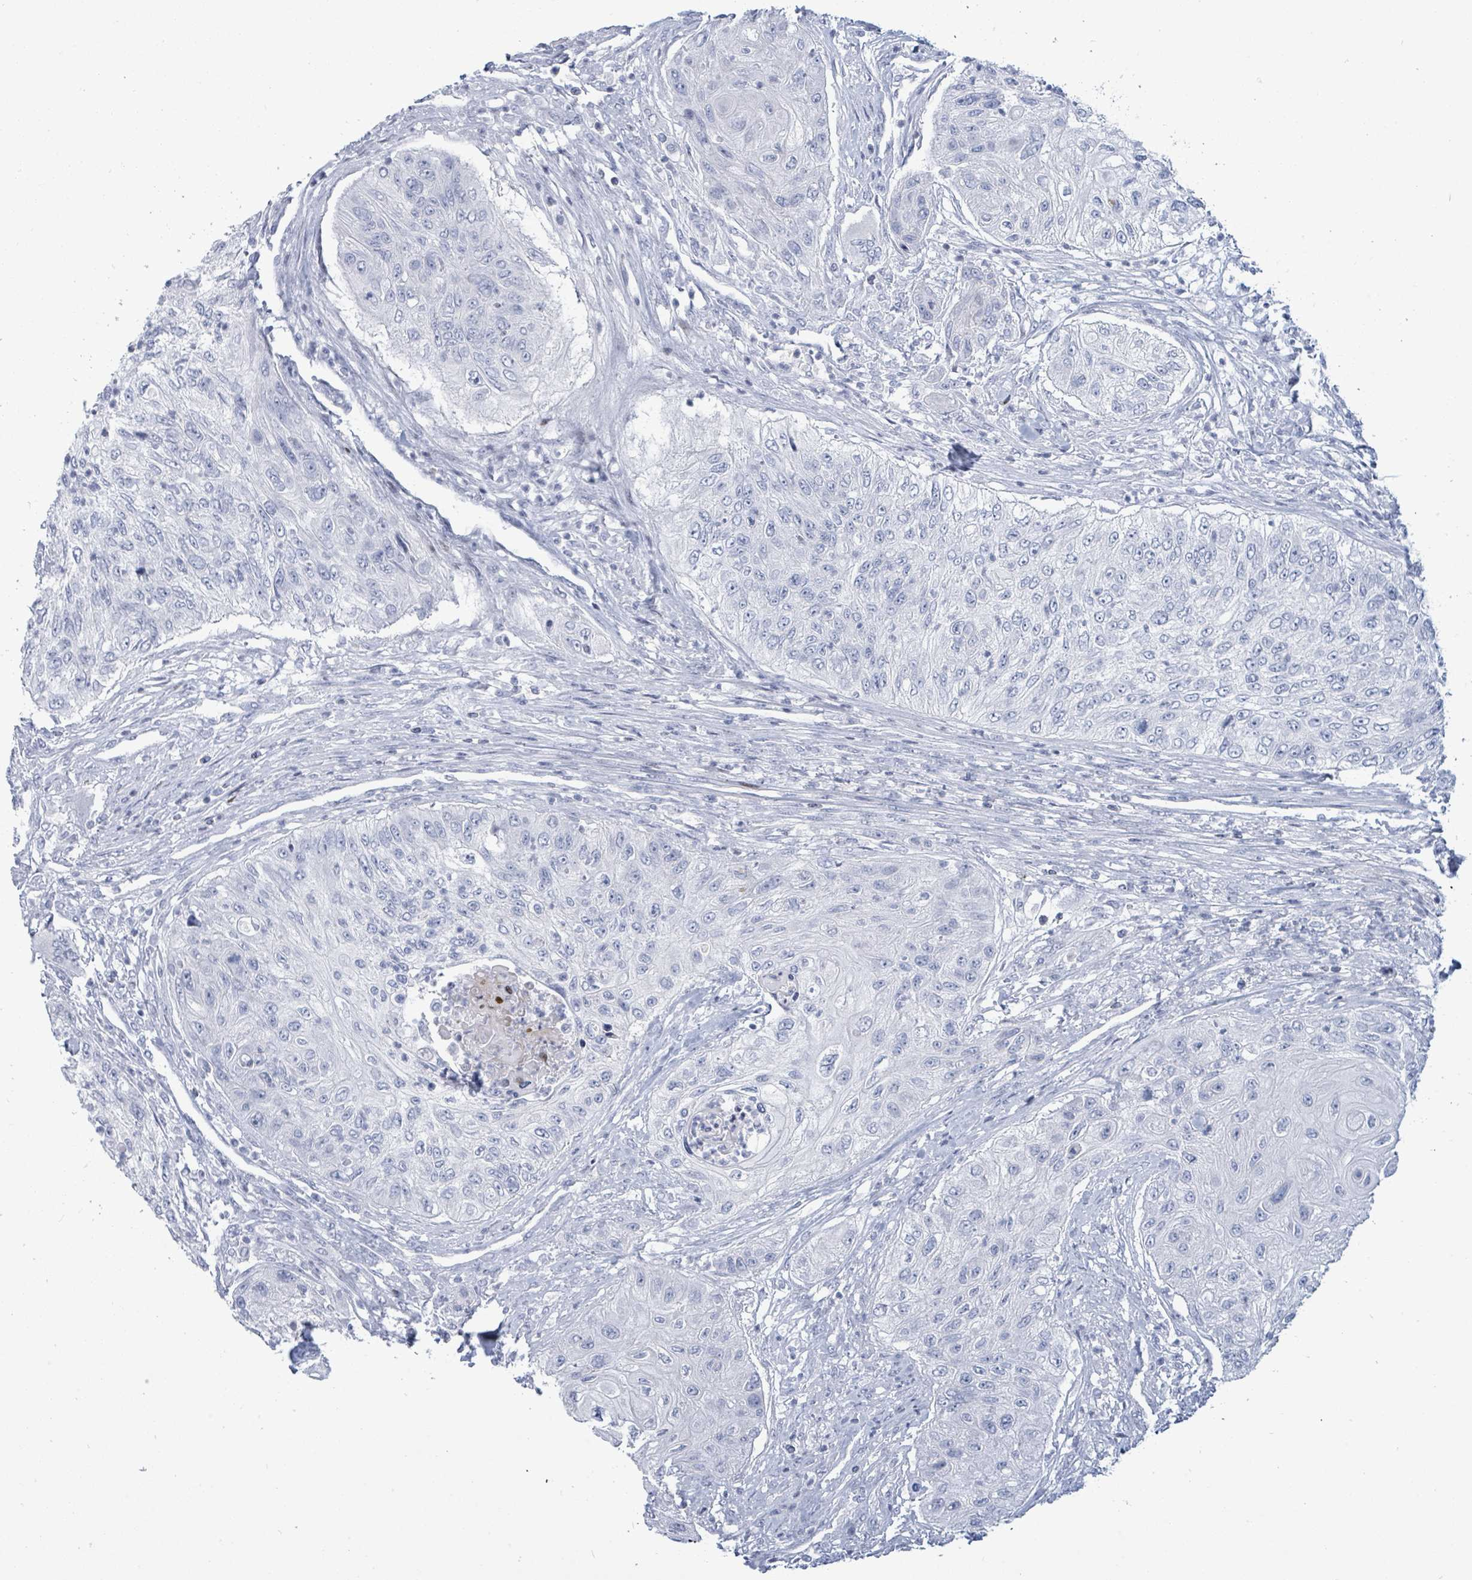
{"staining": {"intensity": "negative", "quantity": "none", "location": "none"}, "tissue": "urothelial cancer", "cell_type": "Tumor cells", "image_type": "cancer", "snomed": [{"axis": "morphology", "description": "Urothelial carcinoma, High grade"}, {"axis": "topography", "description": "Urinary bladder"}], "caption": "Urothelial cancer stained for a protein using IHC shows no expression tumor cells.", "gene": "MALL", "patient": {"sex": "female", "age": 60}}